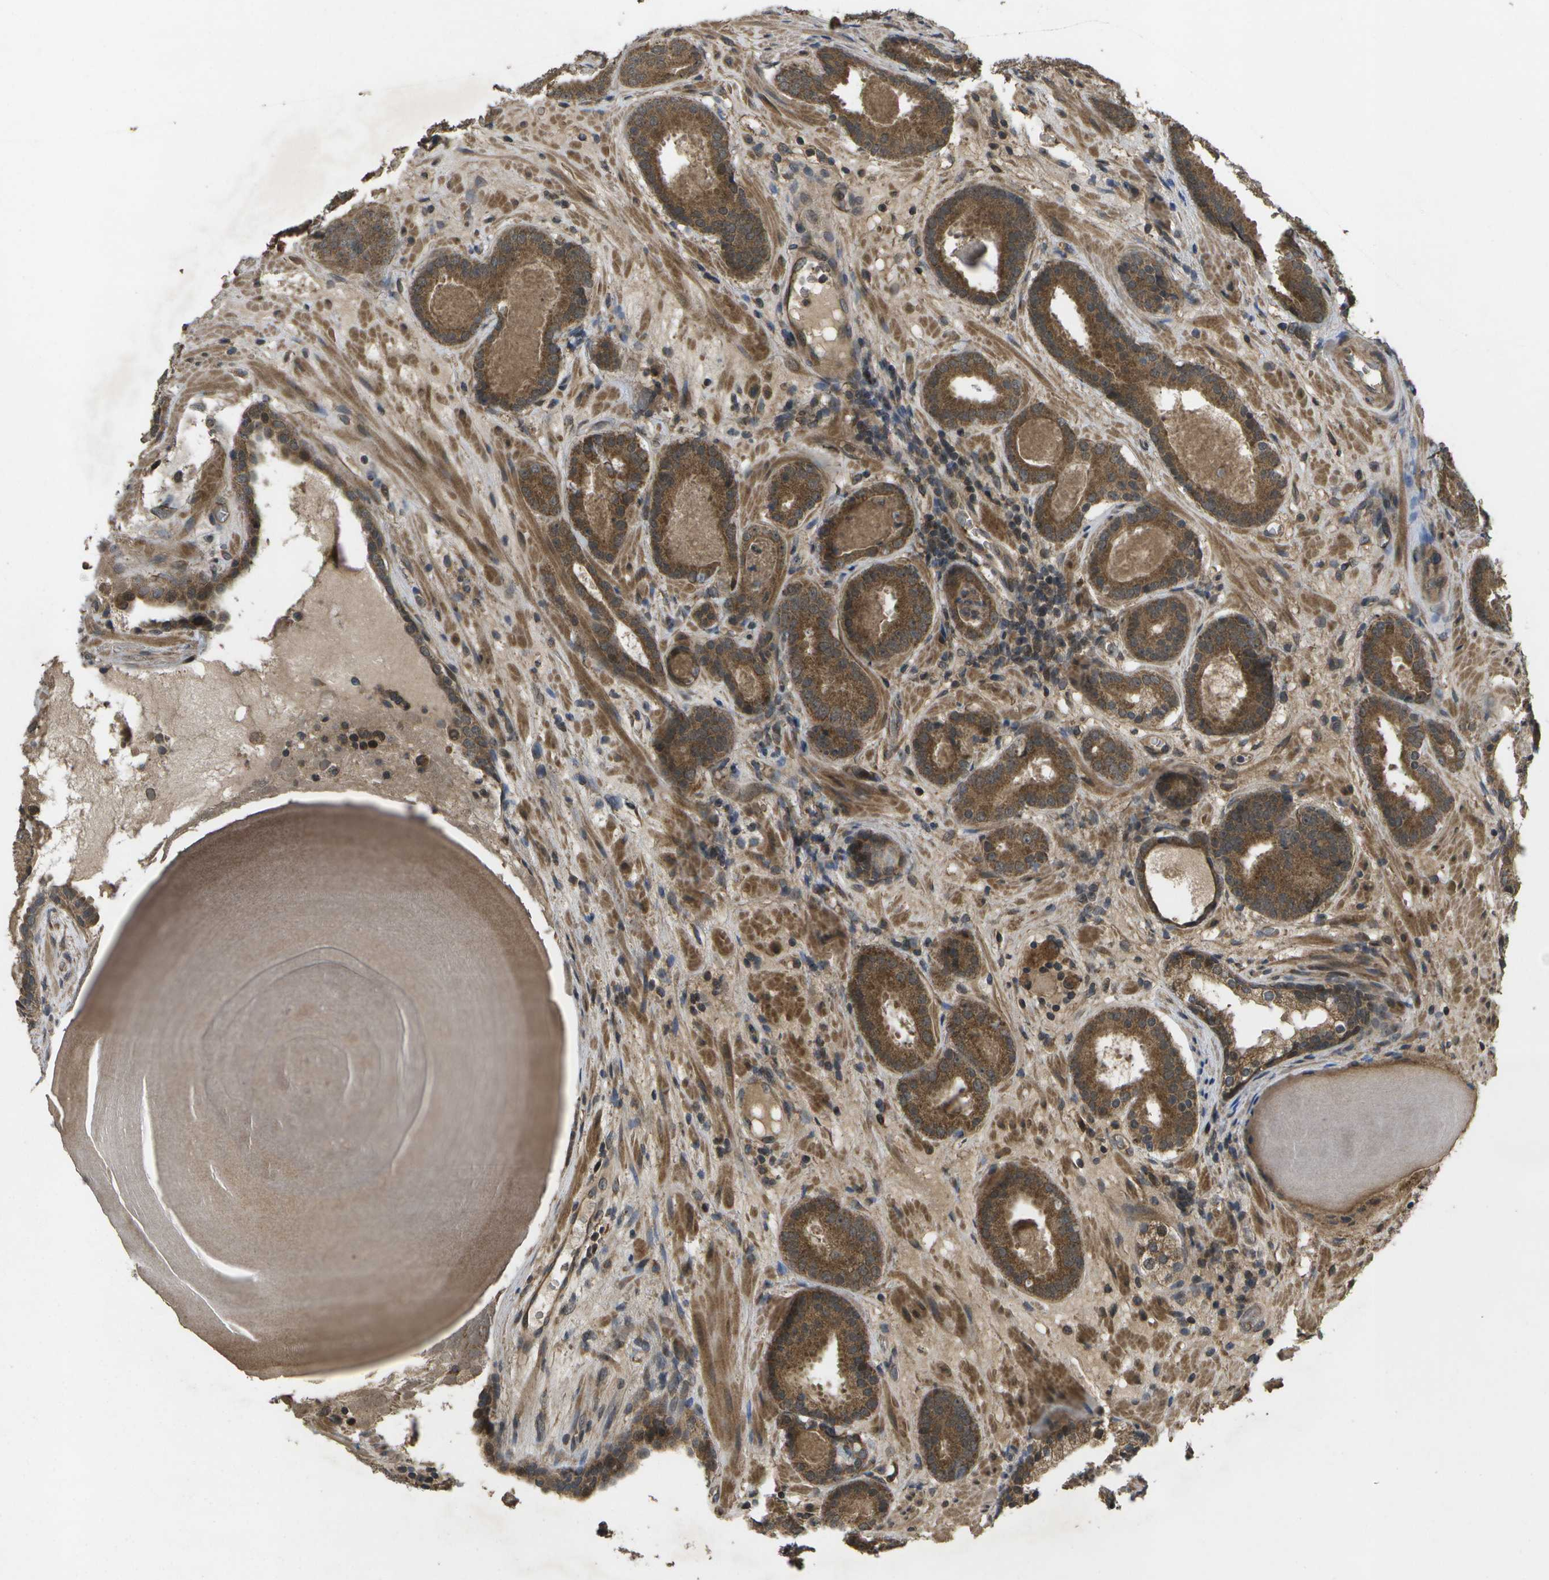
{"staining": {"intensity": "strong", "quantity": ">75%", "location": "cytoplasmic/membranous"}, "tissue": "prostate cancer", "cell_type": "Tumor cells", "image_type": "cancer", "snomed": [{"axis": "morphology", "description": "Adenocarcinoma, Low grade"}, {"axis": "topography", "description": "Prostate"}], "caption": "Immunohistochemistry (IHC) photomicrograph of neoplastic tissue: human prostate cancer (low-grade adenocarcinoma) stained using immunohistochemistry (IHC) shows high levels of strong protein expression localized specifically in the cytoplasmic/membranous of tumor cells, appearing as a cytoplasmic/membranous brown color.", "gene": "ALAS1", "patient": {"sex": "male", "age": 69}}